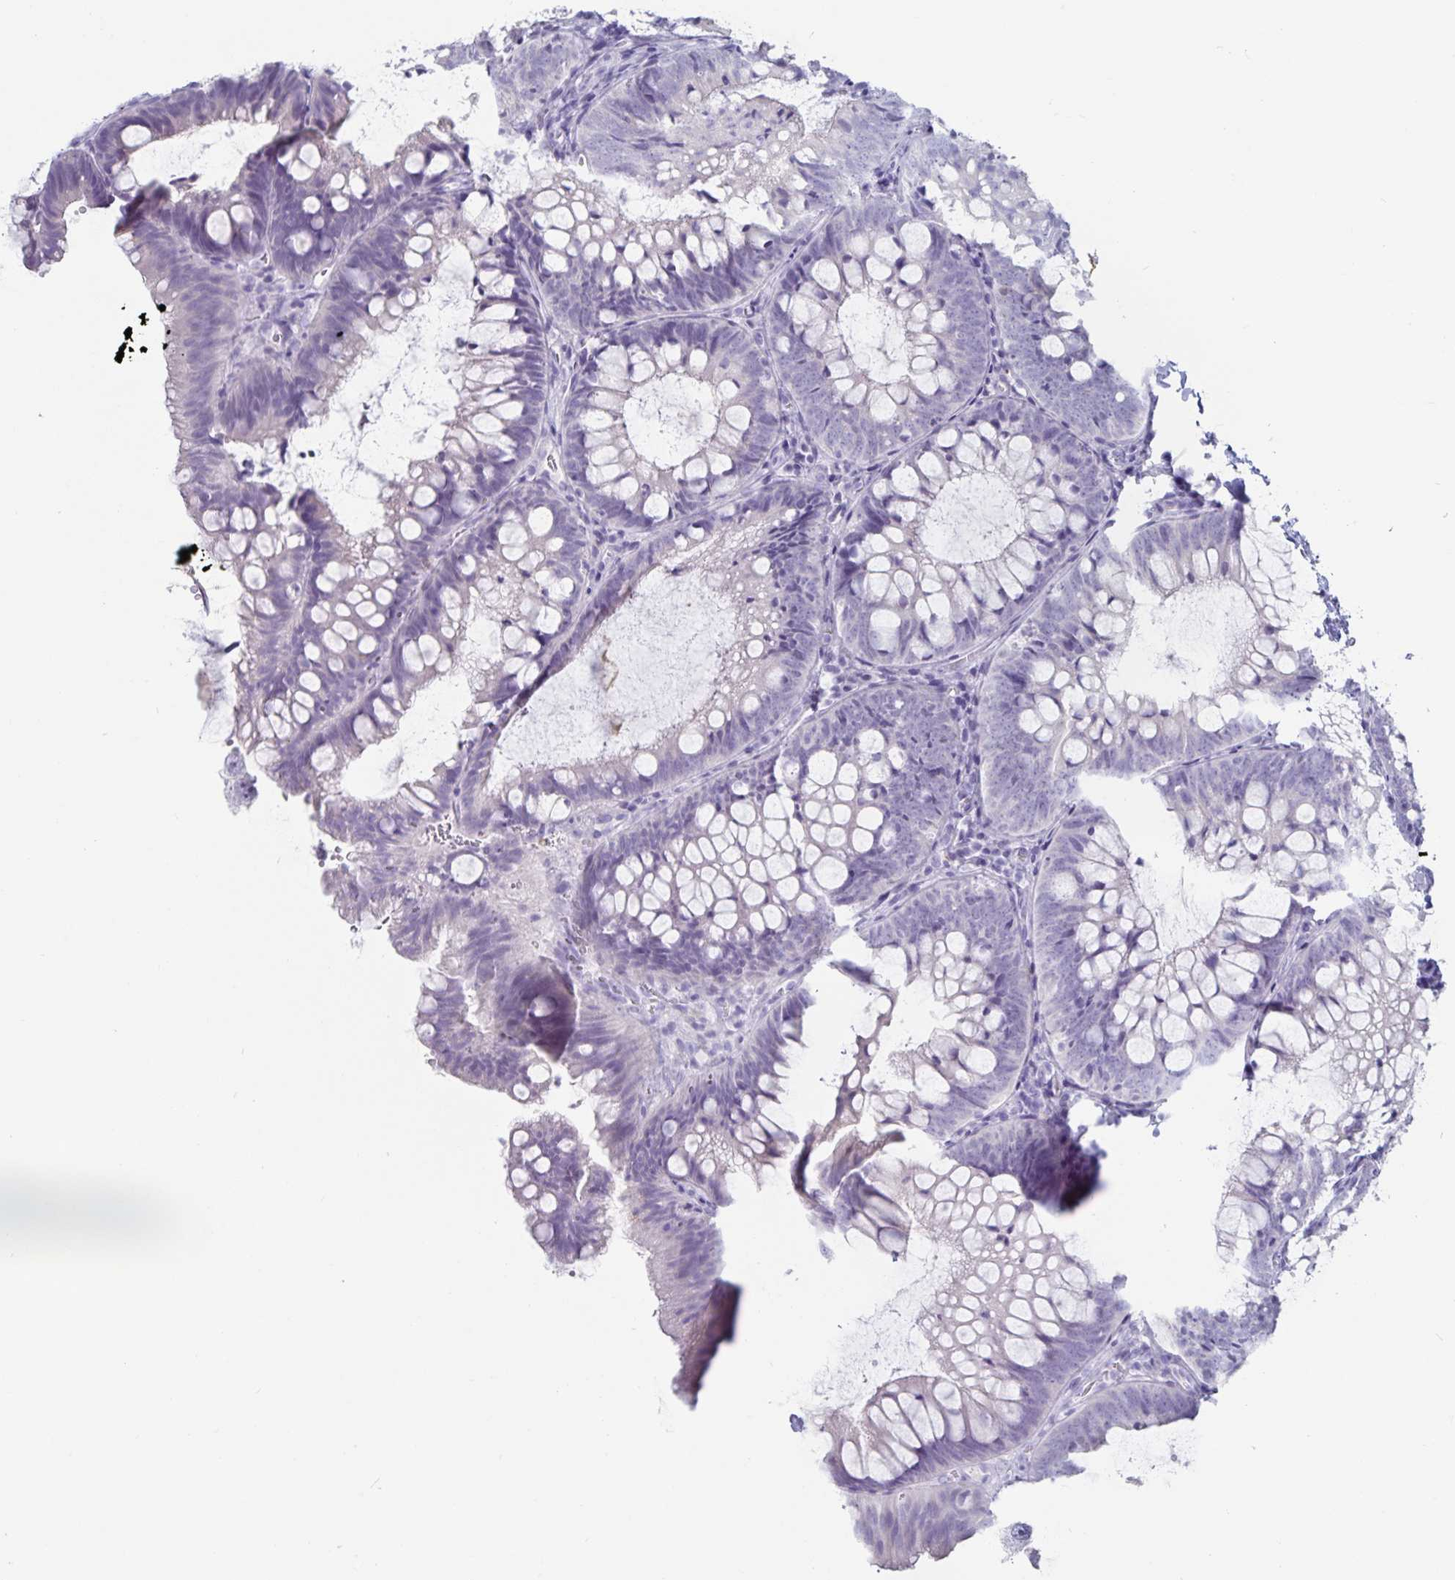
{"staining": {"intensity": "negative", "quantity": "none", "location": "none"}, "tissue": "colon", "cell_type": "Endothelial cells", "image_type": "normal", "snomed": [{"axis": "morphology", "description": "Normal tissue, NOS"}, {"axis": "morphology", "description": "Adenoma, NOS"}, {"axis": "topography", "description": "Soft tissue"}, {"axis": "topography", "description": "Colon"}], "caption": "Human colon stained for a protein using immunohistochemistry exhibits no expression in endothelial cells.", "gene": "GNLY", "patient": {"sex": "male", "age": 47}}